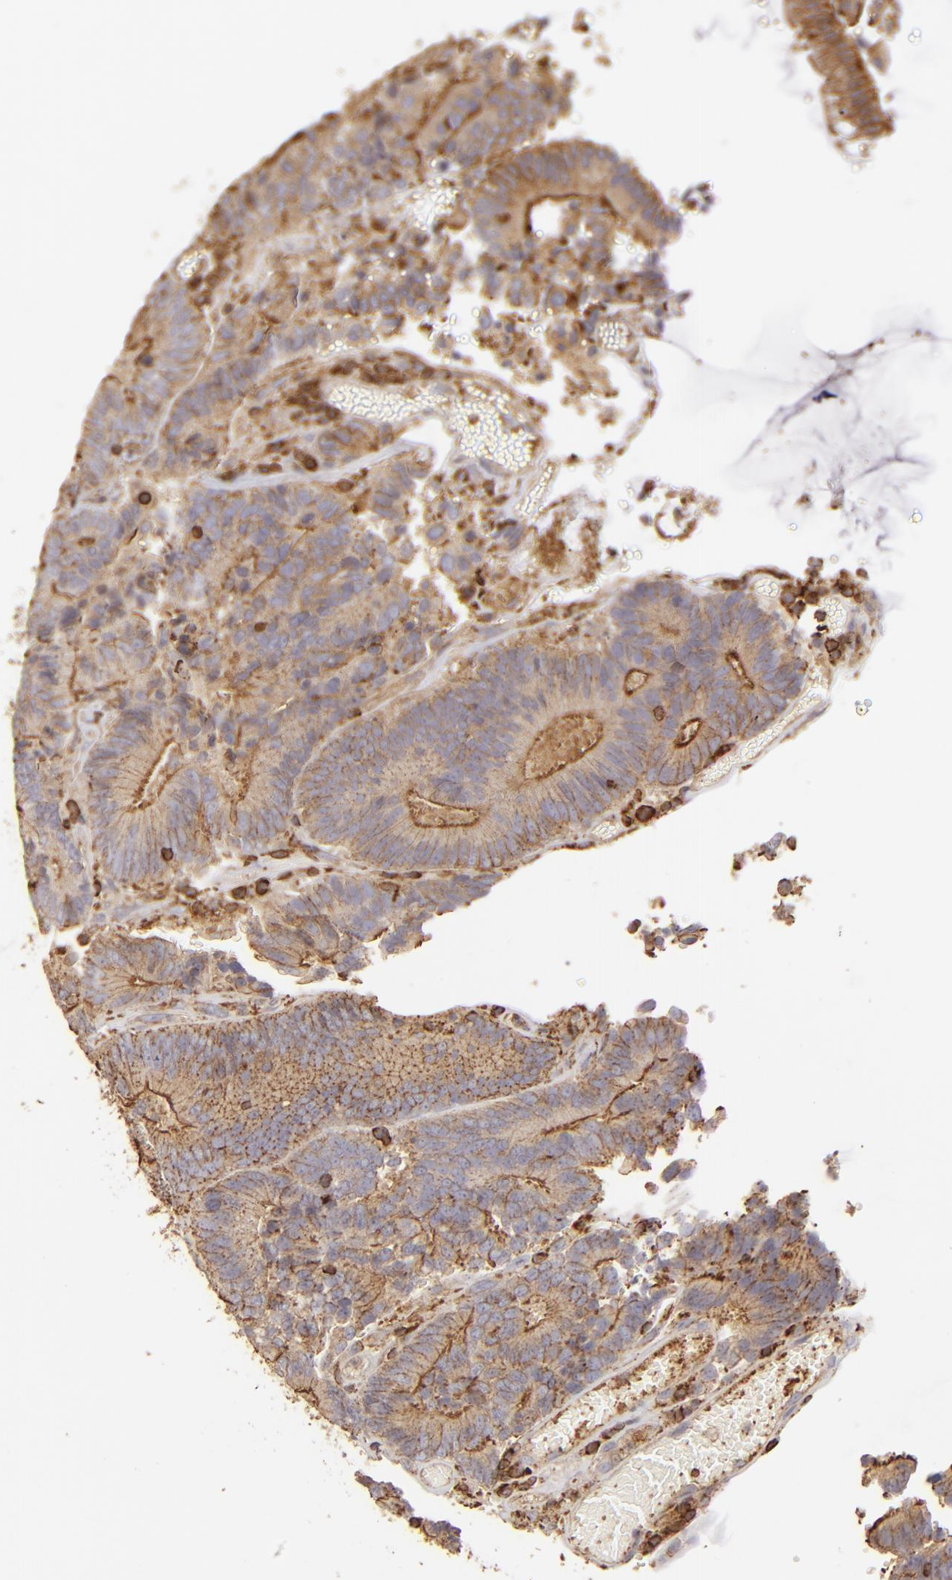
{"staining": {"intensity": "moderate", "quantity": ">75%", "location": "cytoplasmic/membranous"}, "tissue": "colorectal cancer", "cell_type": "Tumor cells", "image_type": "cancer", "snomed": [{"axis": "morphology", "description": "Normal tissue, NOS"}, {"axis": "morphology", "description": "Adenocarcinoma, NOS"}, {"axis": "topography", "description": "Colon"}], "caption": "Colorectal adenocarcinoma stained for a protein demonstrates moderate cytoplasmic/membranous positivity in tumor cells.", "gene": "ACTB", "patient": {"sex": "female", "age": 78}}